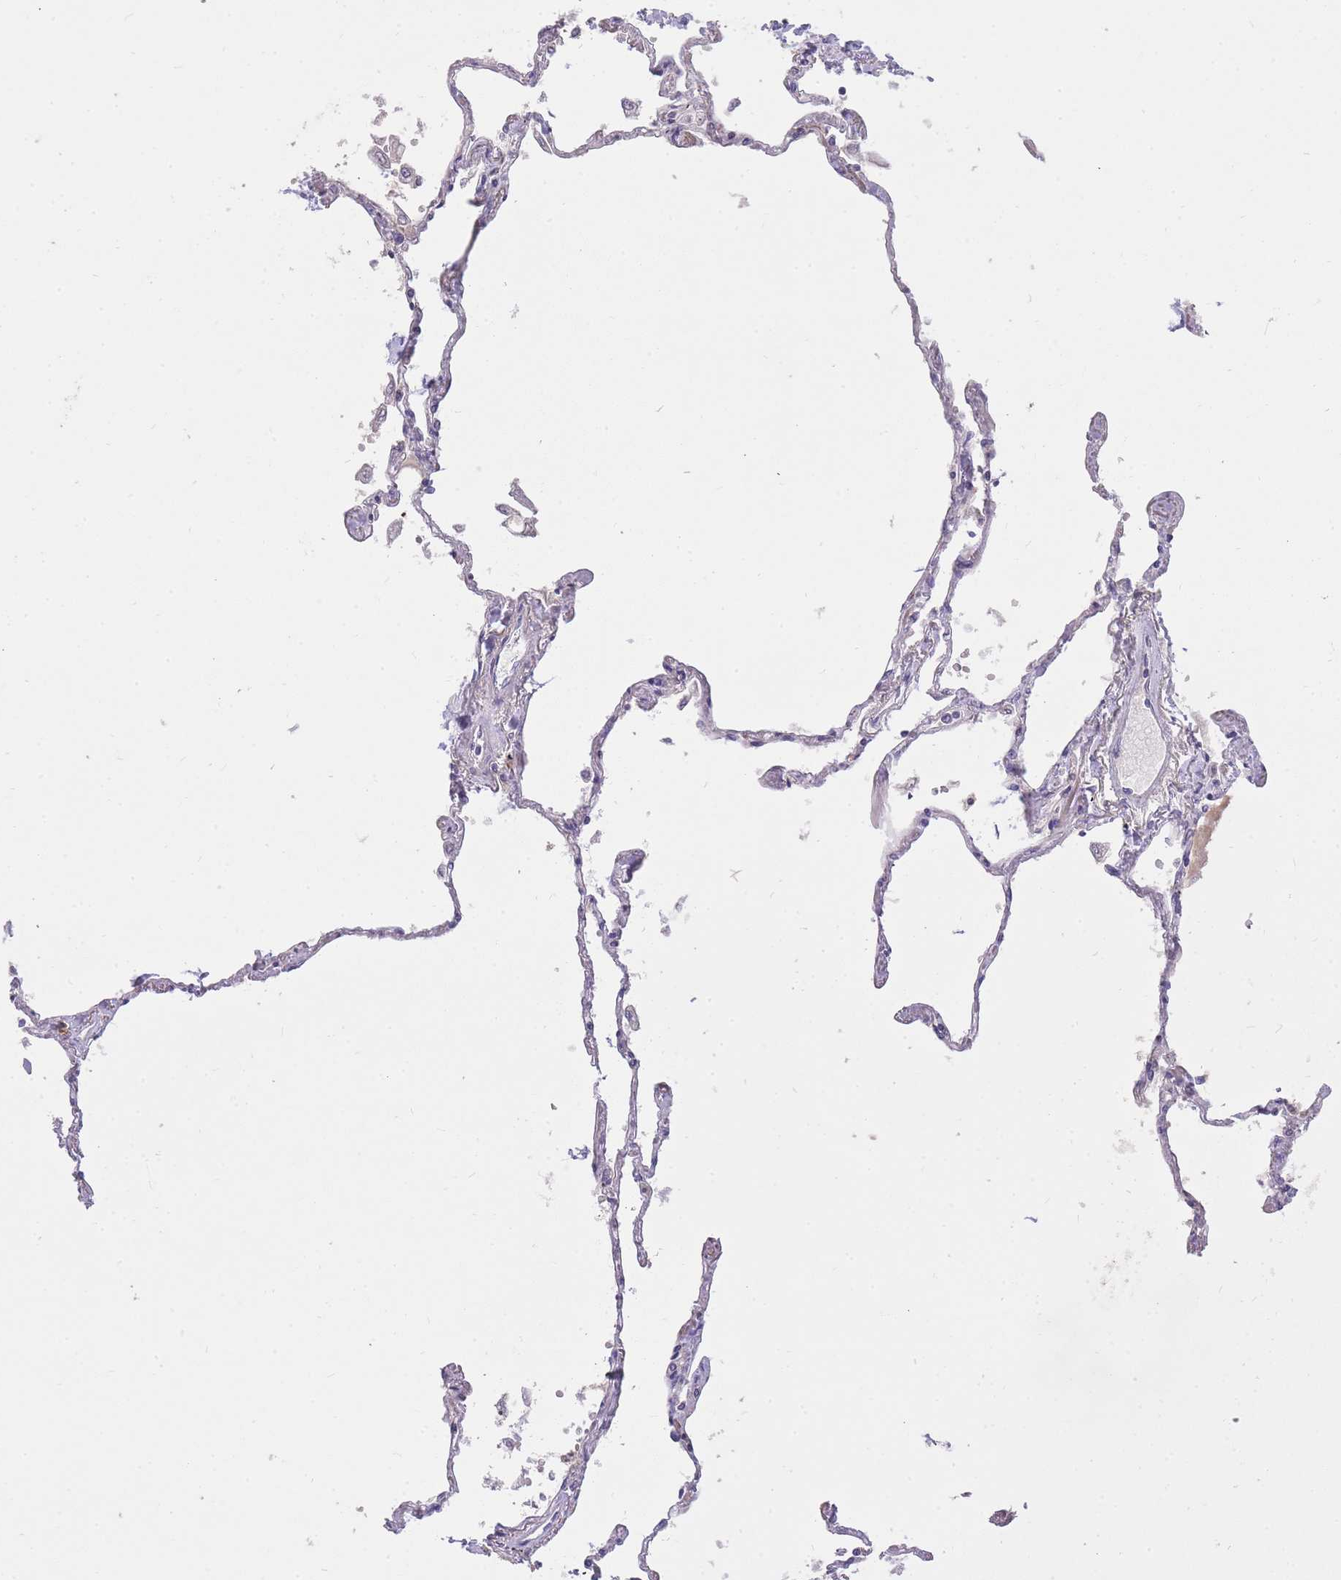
{"staining": {"intensity": "negative", "quantity": "none", "location": "none"}, "tissue": "lung", "cell_type": "Alveolar cells", "image_type": "normal", "snomed": [{"axis": "morphology", "description": "Normal tissue, NOS"}, {"axis": "topography", "description": "Lung"}], "caption": "Immunohistochemistry (IHC) photomicrograph of unremarkable lung: human lung stained with DAB (3,3'-diaminobenzidine) reveals no significant protein expression in alveolar cells.", "gene": "FRG2B", "patient": {"sex": "female", "age": 67}}